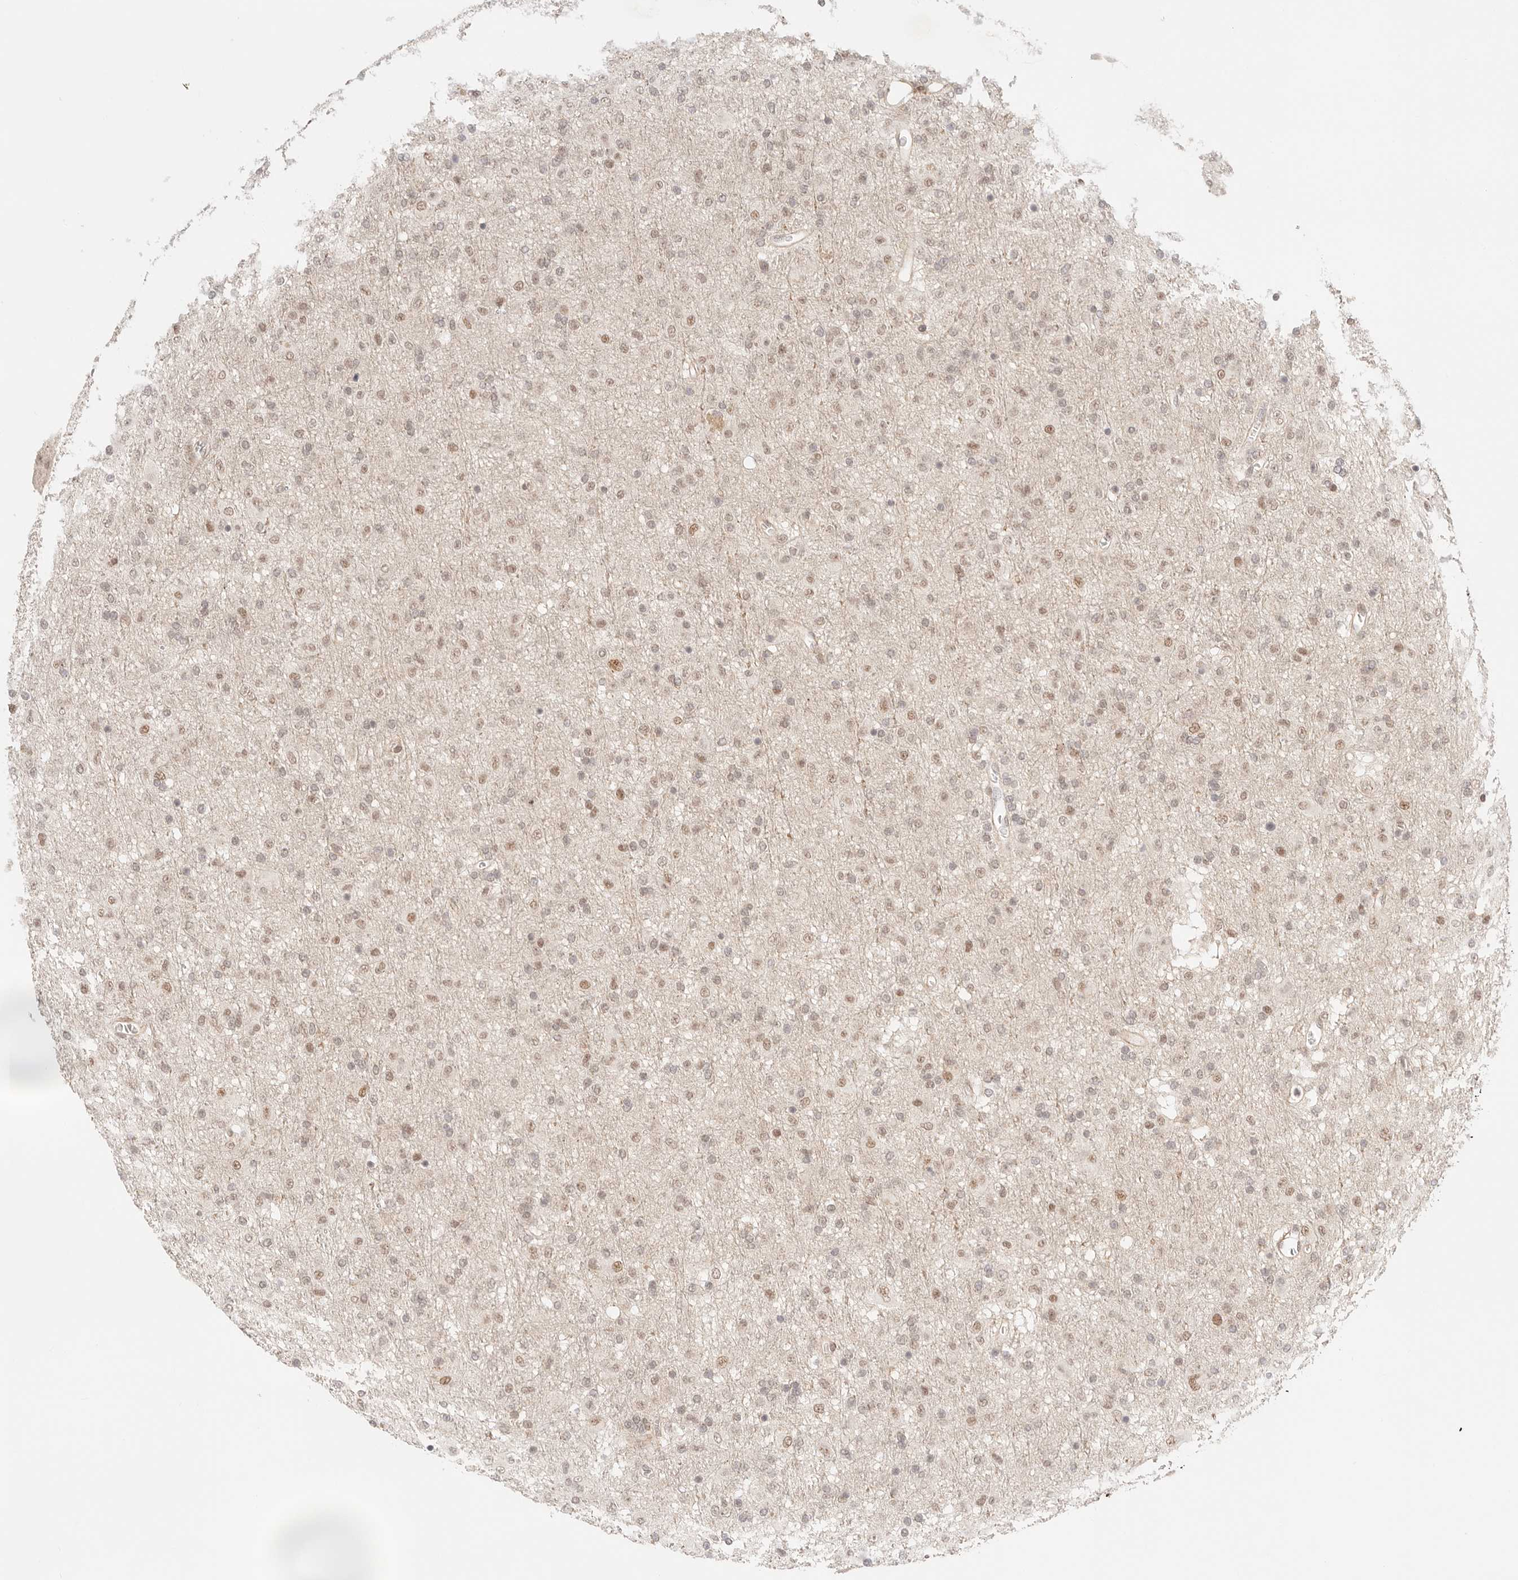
{"staining": {"intensity": "moderate", "quantity": "25%-75%", "location": "nuclear"}, "tissue": "glioma", "cell_type": "Tumor cells", "image_type": "cancer", "snomed": [{"axis": "morphology", "description": "Glioma, malignant, Low grade"}, {"axis": "topography", "description": "Brain"}], "caption": "DAB (3,3'-diaminobenzidine) immunohistochemical staining of low-grade glioma (malignant) exhibits moderate nuclear protein positivity in approximately 25%-75% of tumor cells. The staining was performed using DAB, with brown indicating positive protein expression. Nuclei are stained blue with hematoxylin.", "gene": "GTF2E2", "patient": {"sex": "male", "age": 65}}